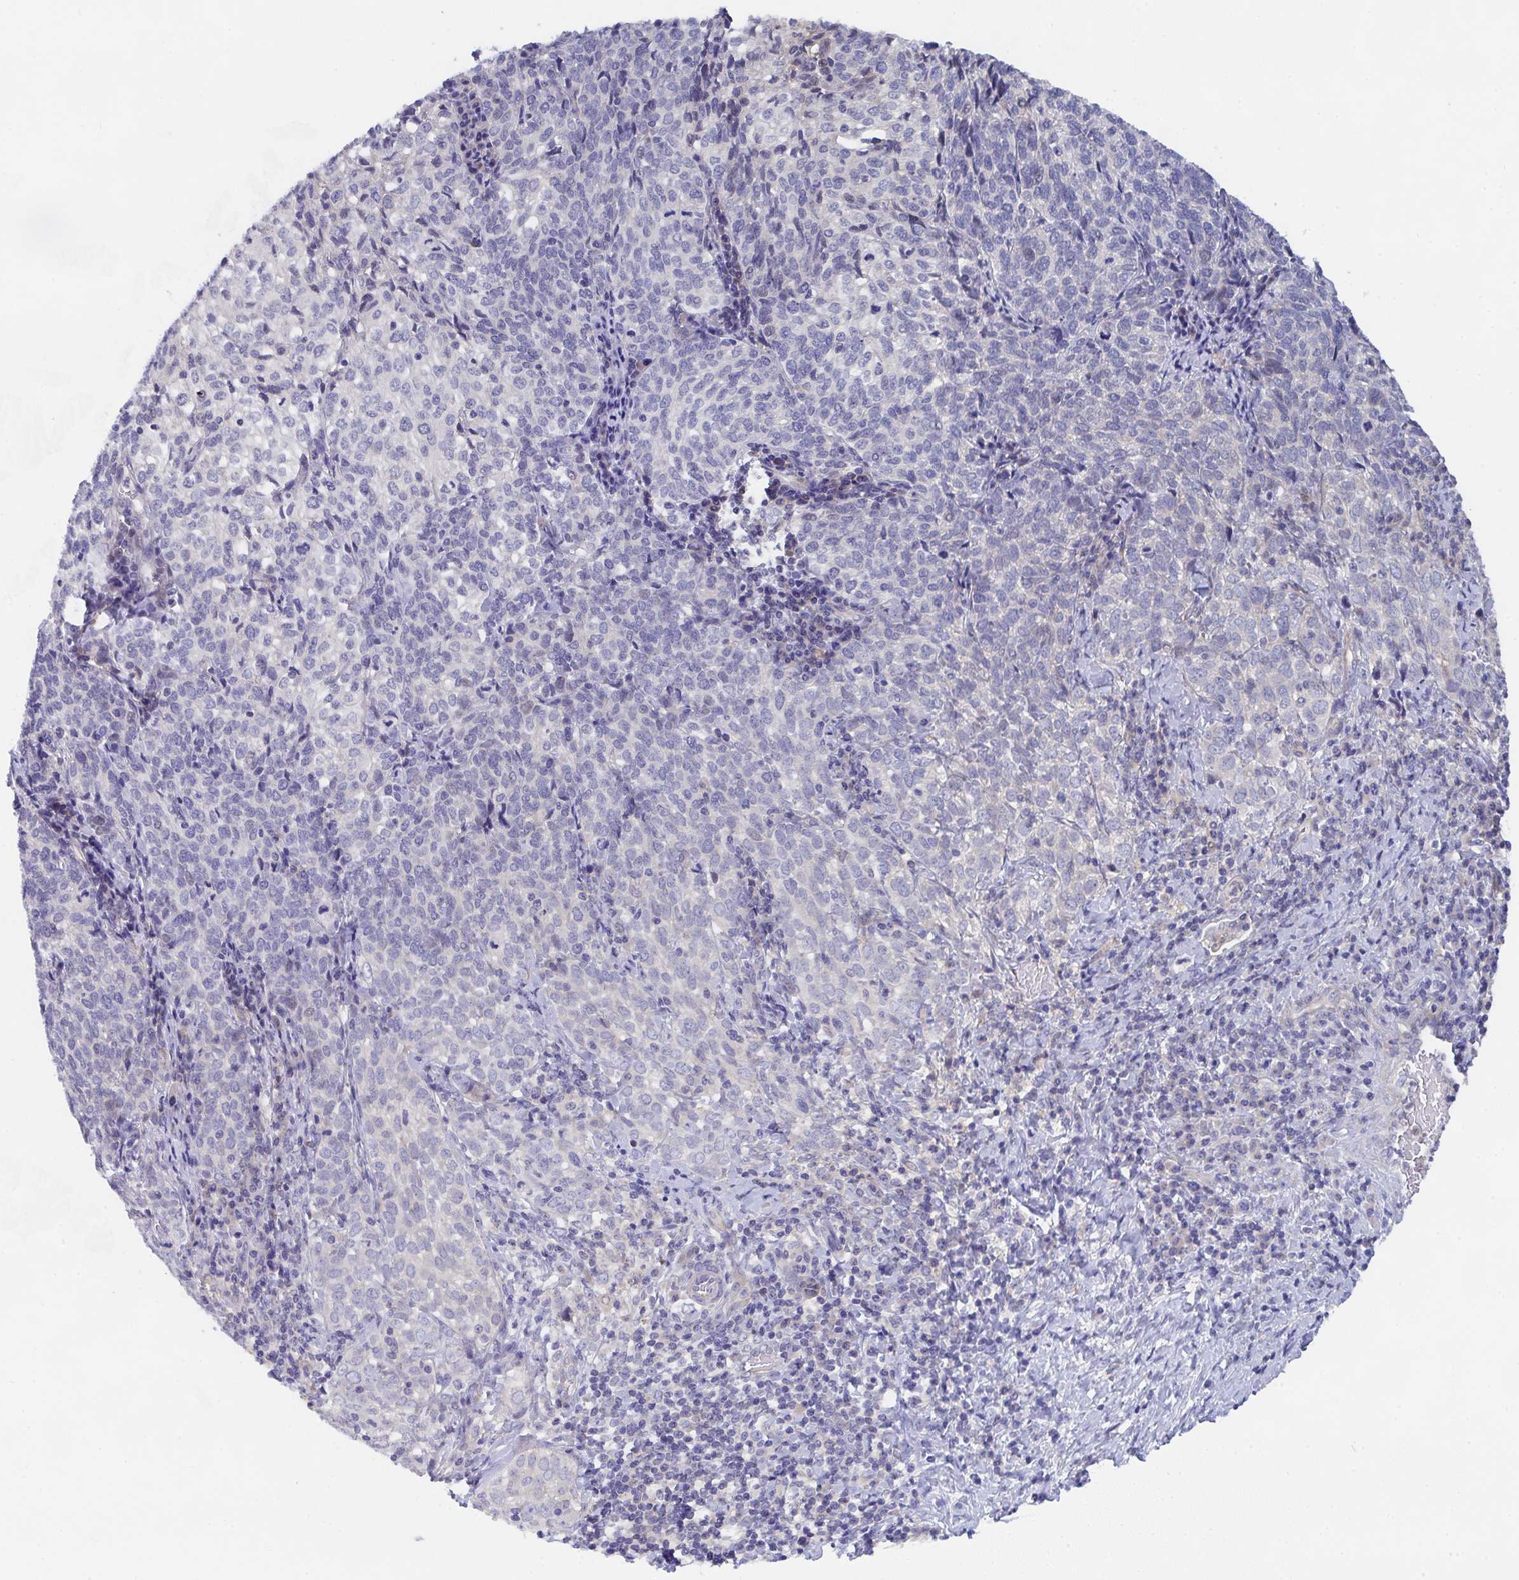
{"staining": {"intensity": "negative", "quantity": "none", "location": "none"}, "tissue": "cervical cancer", "cell_type": "Tumor cells", "image_type": "cancer", "snomed": [{"axis": "morphology", "description": "Normal tissue, NOS"}, {"axis": "morphology", "description": "Squamous cell carcinoma, NOS"}, {"axis": "topography", "description": "Vagina"}, {"axis": "topography", "description": "Cervix"}], "caption": "This image is of cervical squamous cell carcinoma stained with immunohistochemistry to label a protein in brown with the nuclei are counter-stained blue. There is no staining in tumor cells. (DAB immunohistochemistry (IHC) with hematoxylin counter stain).", "gene": "P2RX3", "patient": {"sex": "female", "age": 45}}